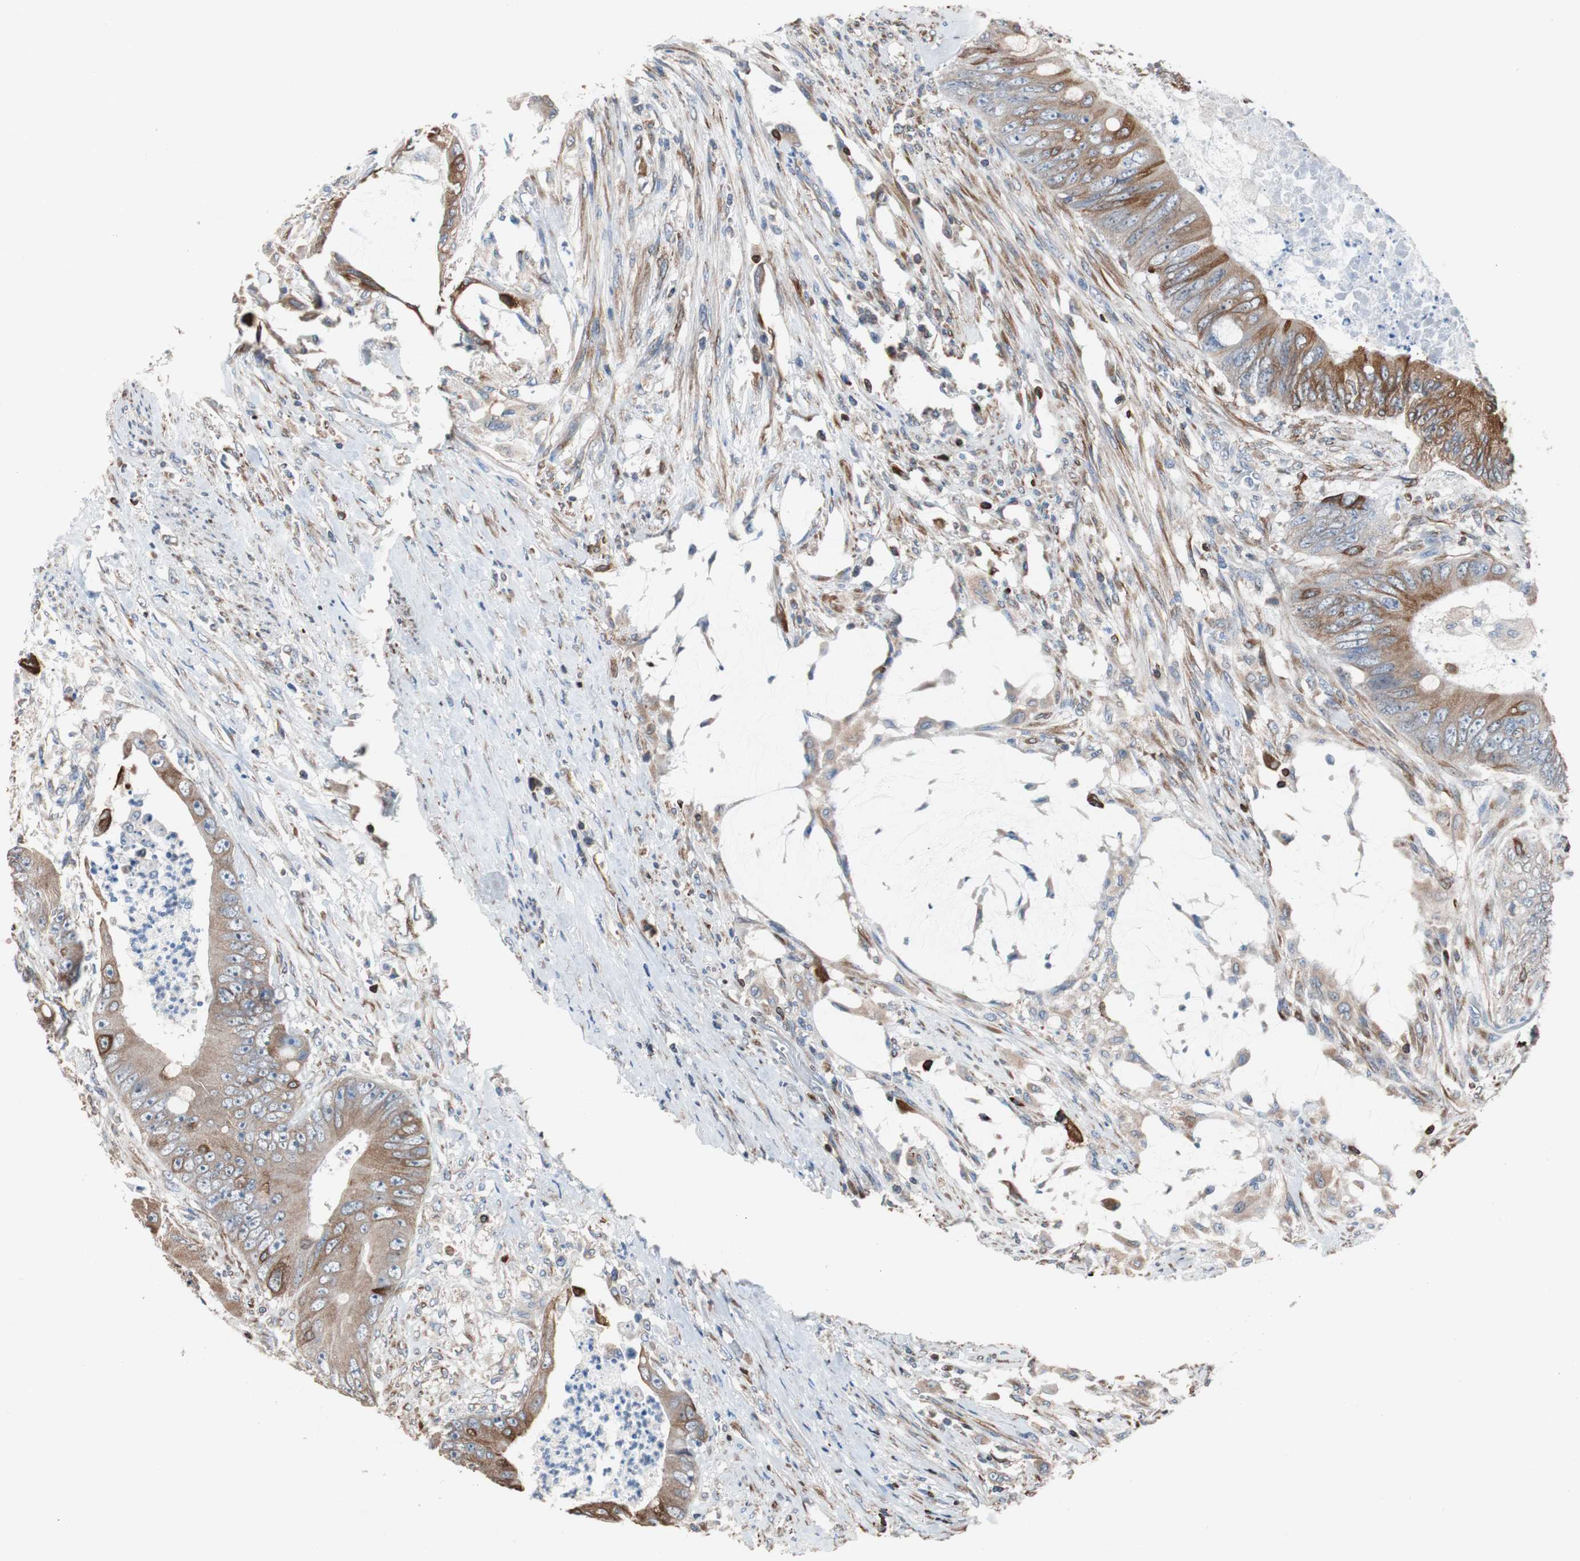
{"staining": {"intensity": "moderate", "quantity": ">75%", "location": "cytoplasmic/membranous"}, "tissue": "colorectal cancer", "cell_type": "Tumor cells", "image_type": "cancer", "snomed": [{"axis": "morphology", "description": "Adenocarcinoma, NOS"}, {"axis": "topography", "description": "Rectum"}], "caption": "Protein analysis of adenocarcinoma (colorectal) tissue demonstrates moderate cytoplasmic/membranous expression in about >75% of tumor cells. The staining is performed using DAB (3,3'-diaminobenzidine) brown chromogen to label protein expression. The nuclei are counter-stained blue using hematoxylin.", "gene": "PBXIP1", "patient": {"sex": "female", "age": 77}}